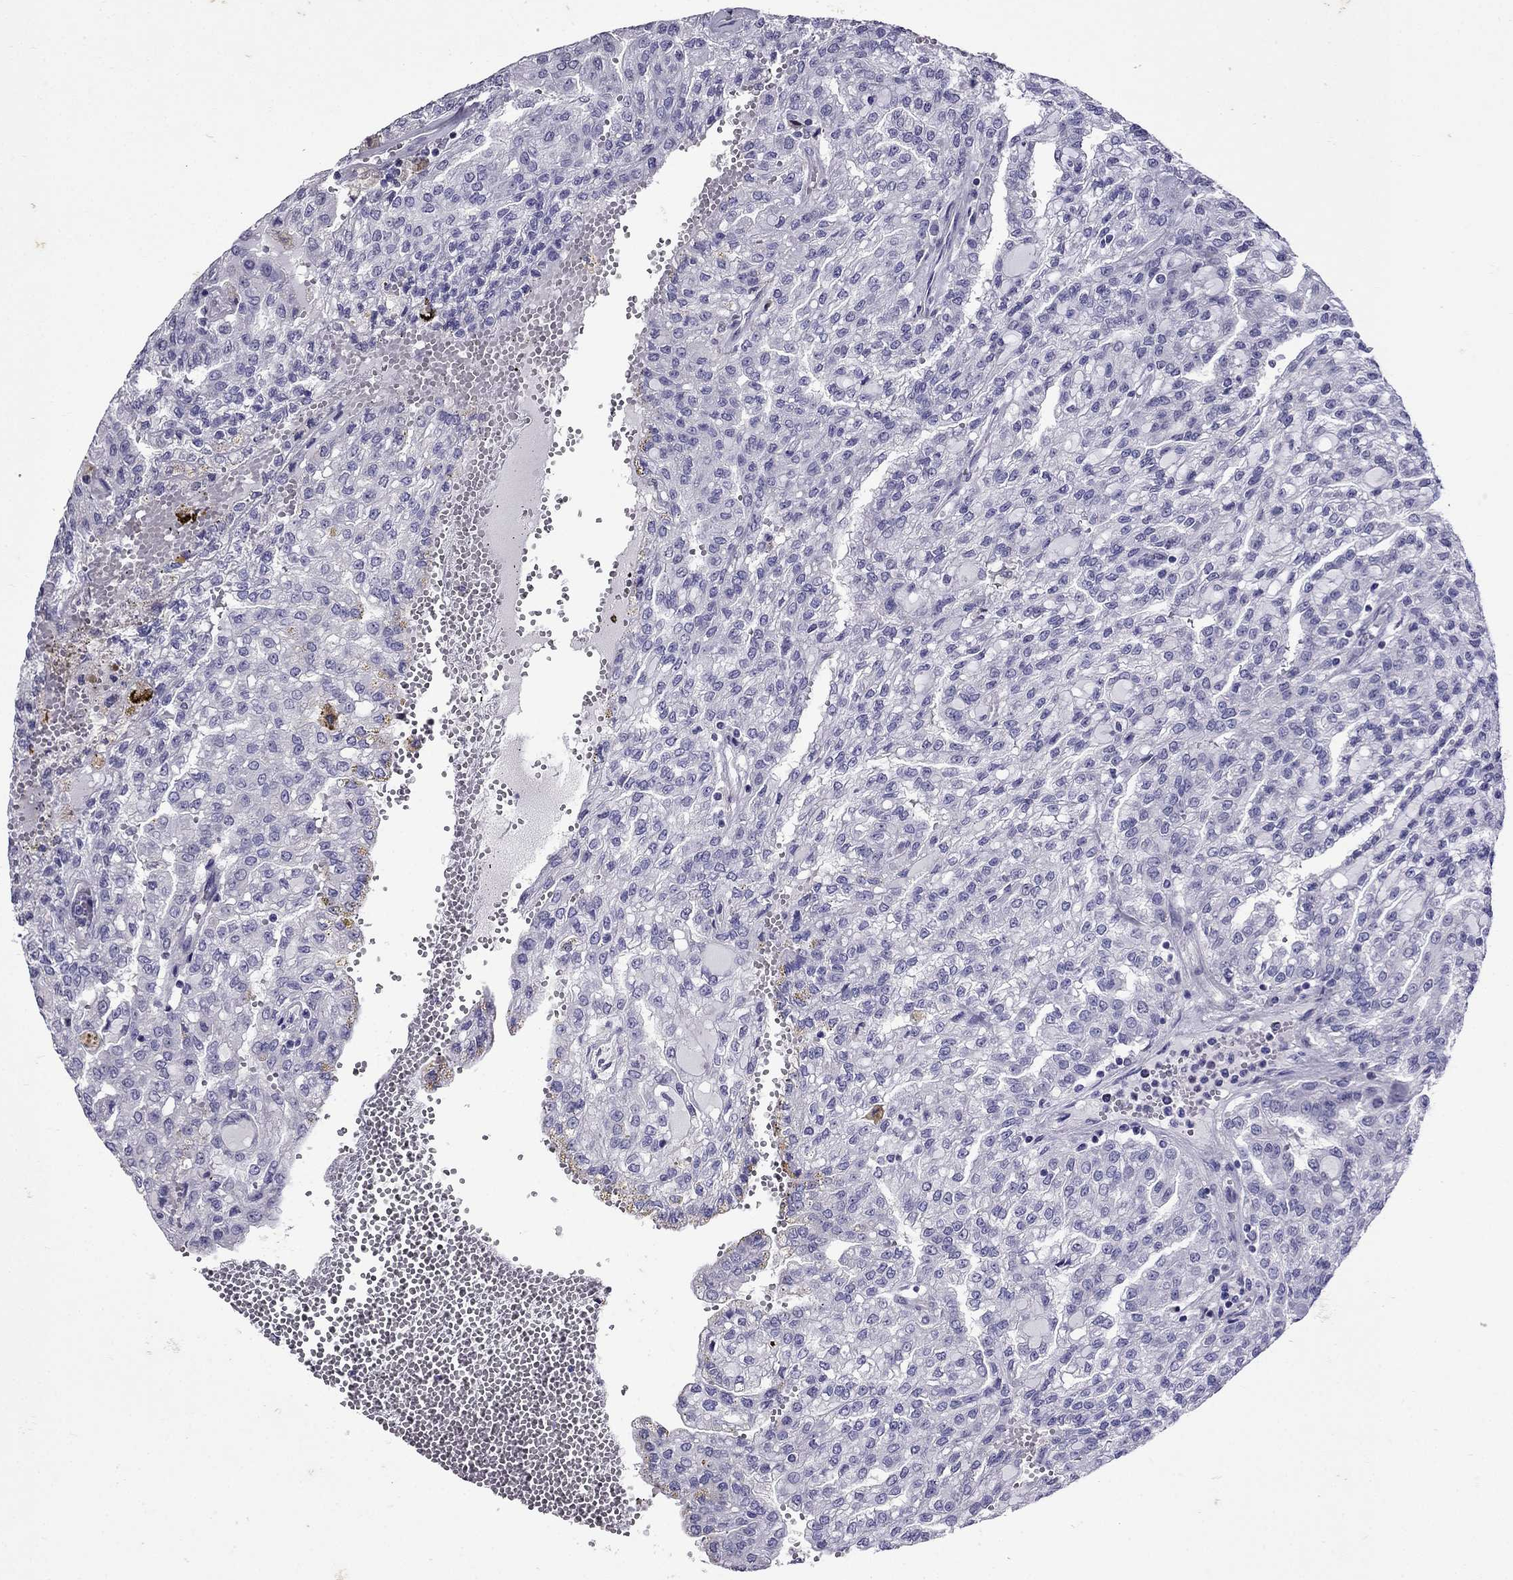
{"staining": {"intensity": "negative", "quantity": "none", "location": "none"}, "tissue": "renal cancer", "cell_type": "Tumor cells", "image_type": "cancer", "snomed": [{"axis": "morphology", "description": "Adenocarcinoma, NOS"}, {"axis": "topography", "description": "Kidney"}], "caption": "Adenocarcinoma (renal) was stained to show a protein in brown. There is no significant positivity in tumor cells. (DAB (3,3'-diaminobenzidine) immunohistochemistry (IHC) visualized using brightfield microscopy, high magnification).", "gene": "OXCT2", "patient": {"sex": "male", "age": 63}}